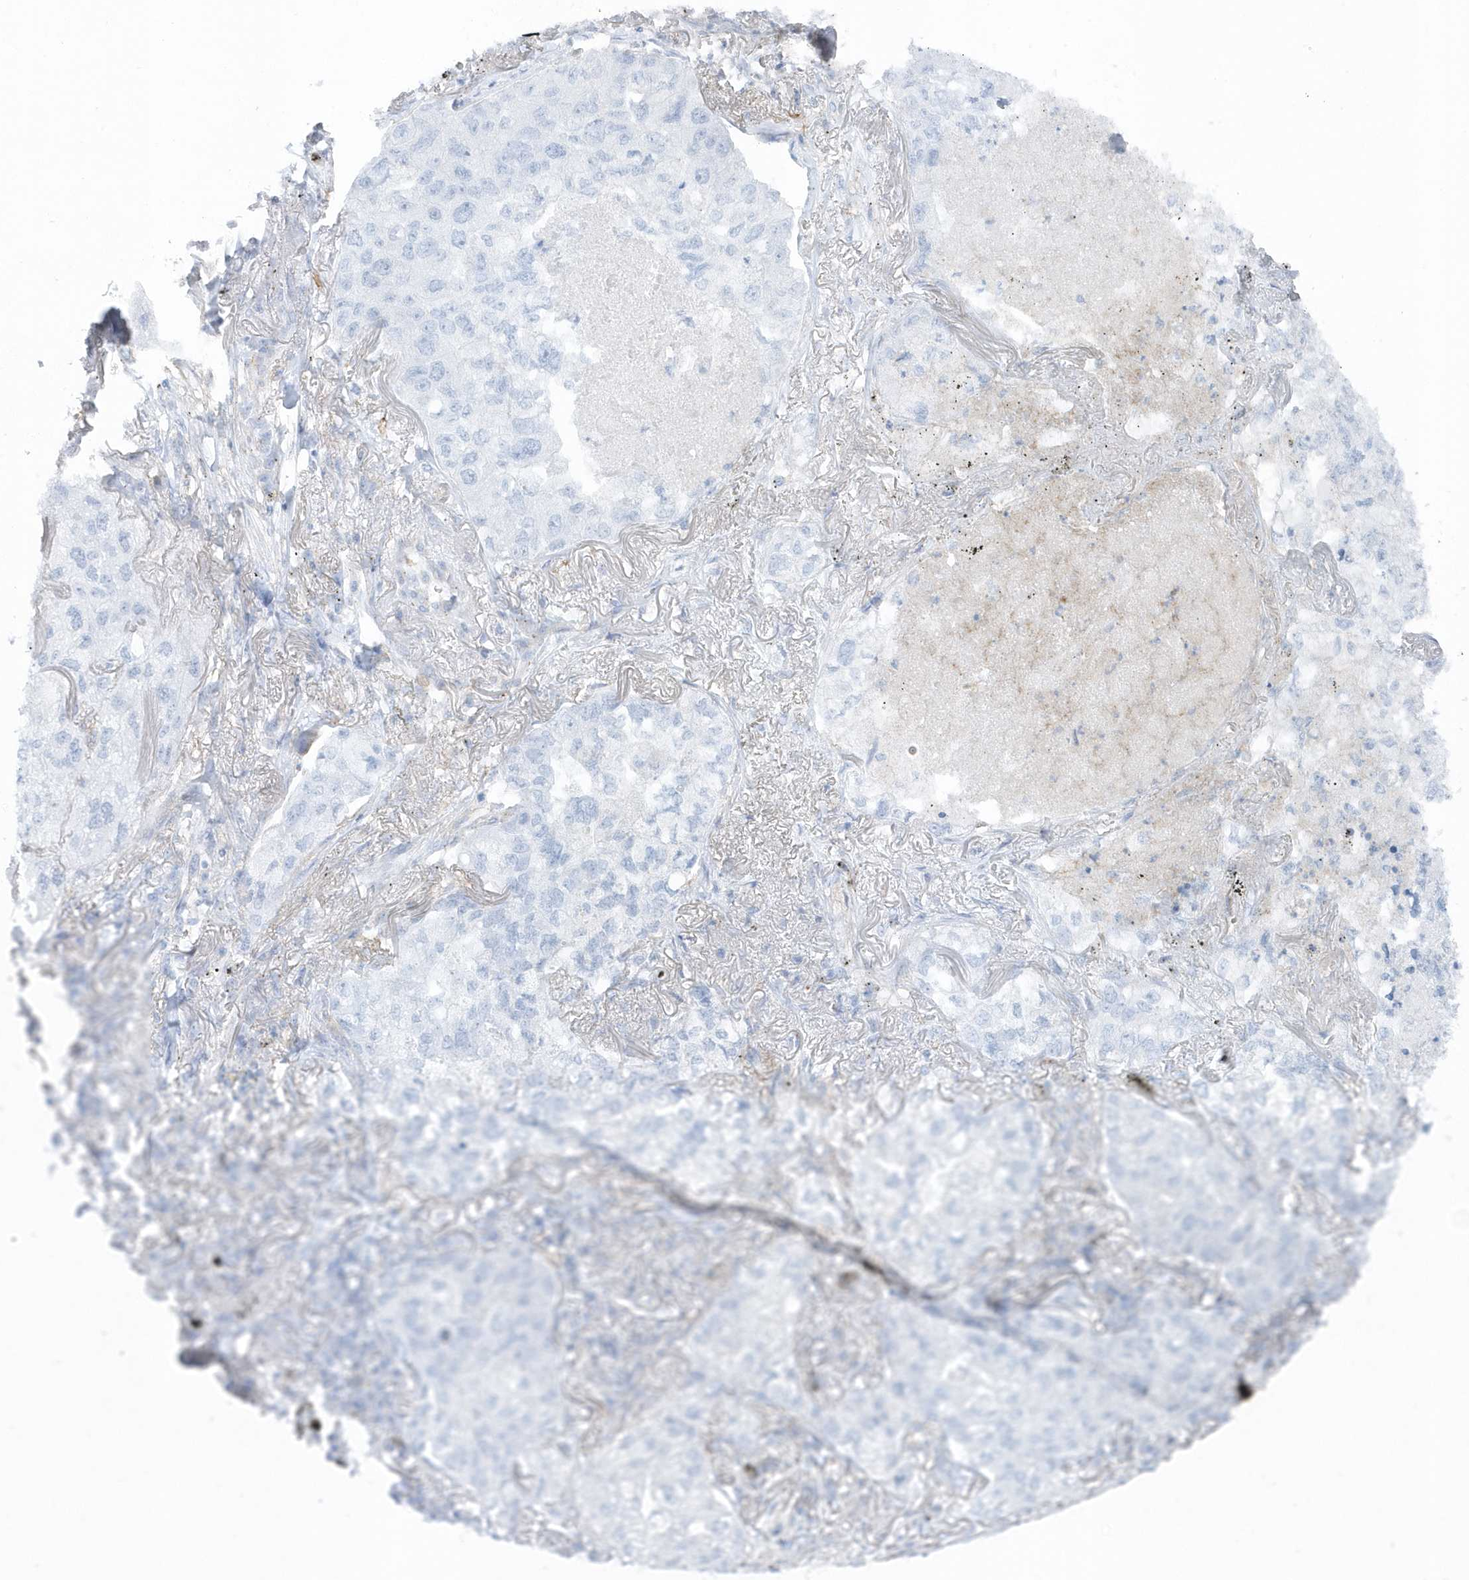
{"staining": {"intensity": "negative", "quantity": "none", "location": "none"}, "tissue": "lung cancer", "cell_type": "Tumor cells", "image_type": "cancer", "snomed": [{"axis": "morphology", "description": "Adenocarcinoma, NOS"}, {"axis": "topography", "description": "Lung"}], "caption": "There is no significant staining in tumor cells of lung cancer. The staining was performed using DAB to visualize the protein expression in brown, while the nuclei were stained in blue with hematoxylin (Magnification: 20x).", "gene": "CACNB2", "patient": {"sex": "male", "age": 65}}